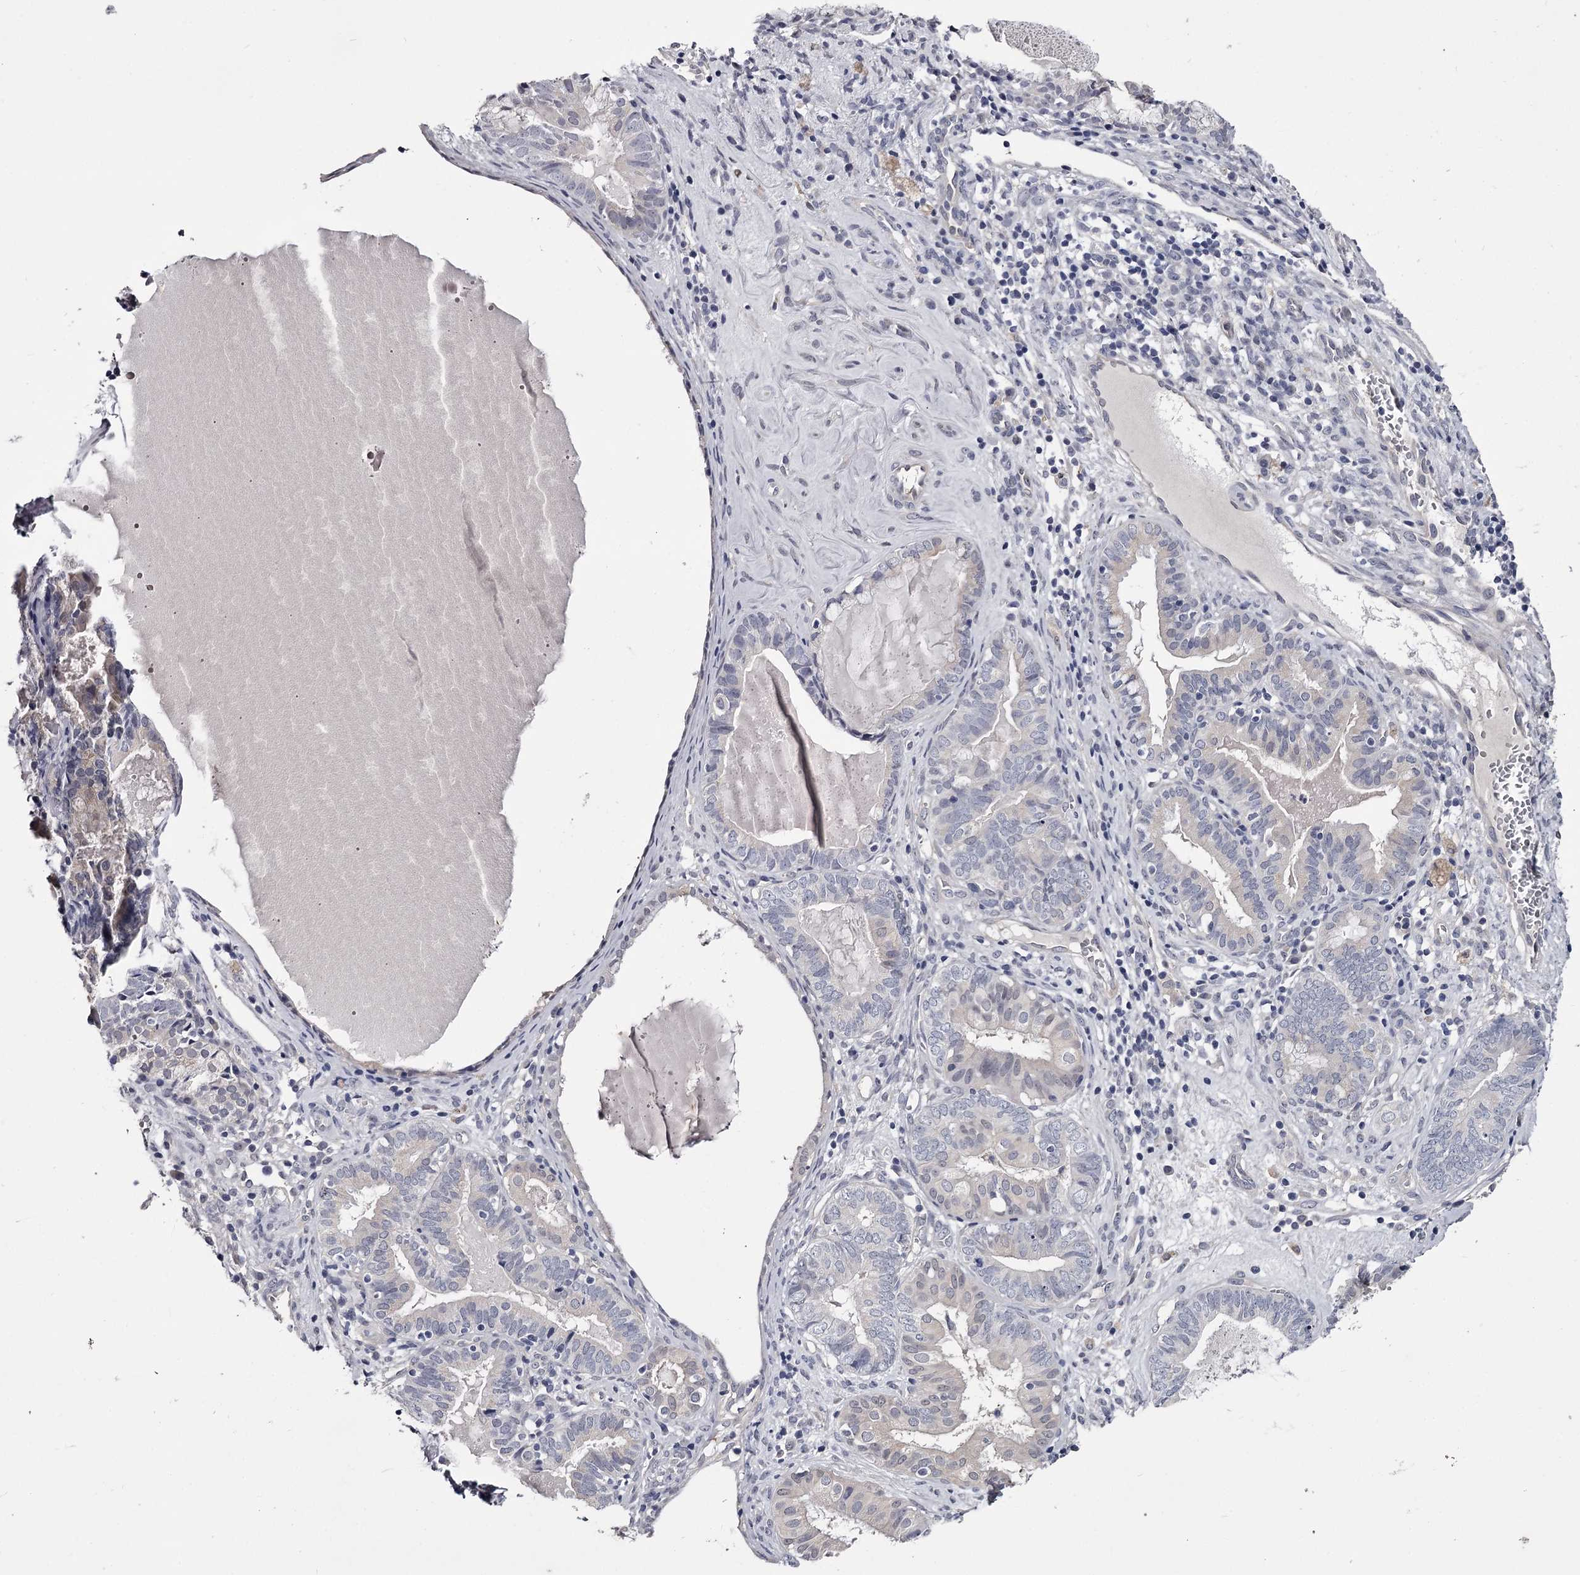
{"staining": {"intensity": "negative", "quantity": "none", "location": "none"}, "tissue": "endometrial cancer", "cell_type": "Tumor cells", "image_type": "cancer", "snomed": [{"axis": "morphology", "description": "Adenocarcinoma, NOS"}, {"axis": "topography", "description": "Endometrium"}], "caption": "Tumor cells show no significant protein staining in adenocarcinoma (endometrial).", "gene": "GSTO1", "patient": {"sex": "female", "age": 79}}